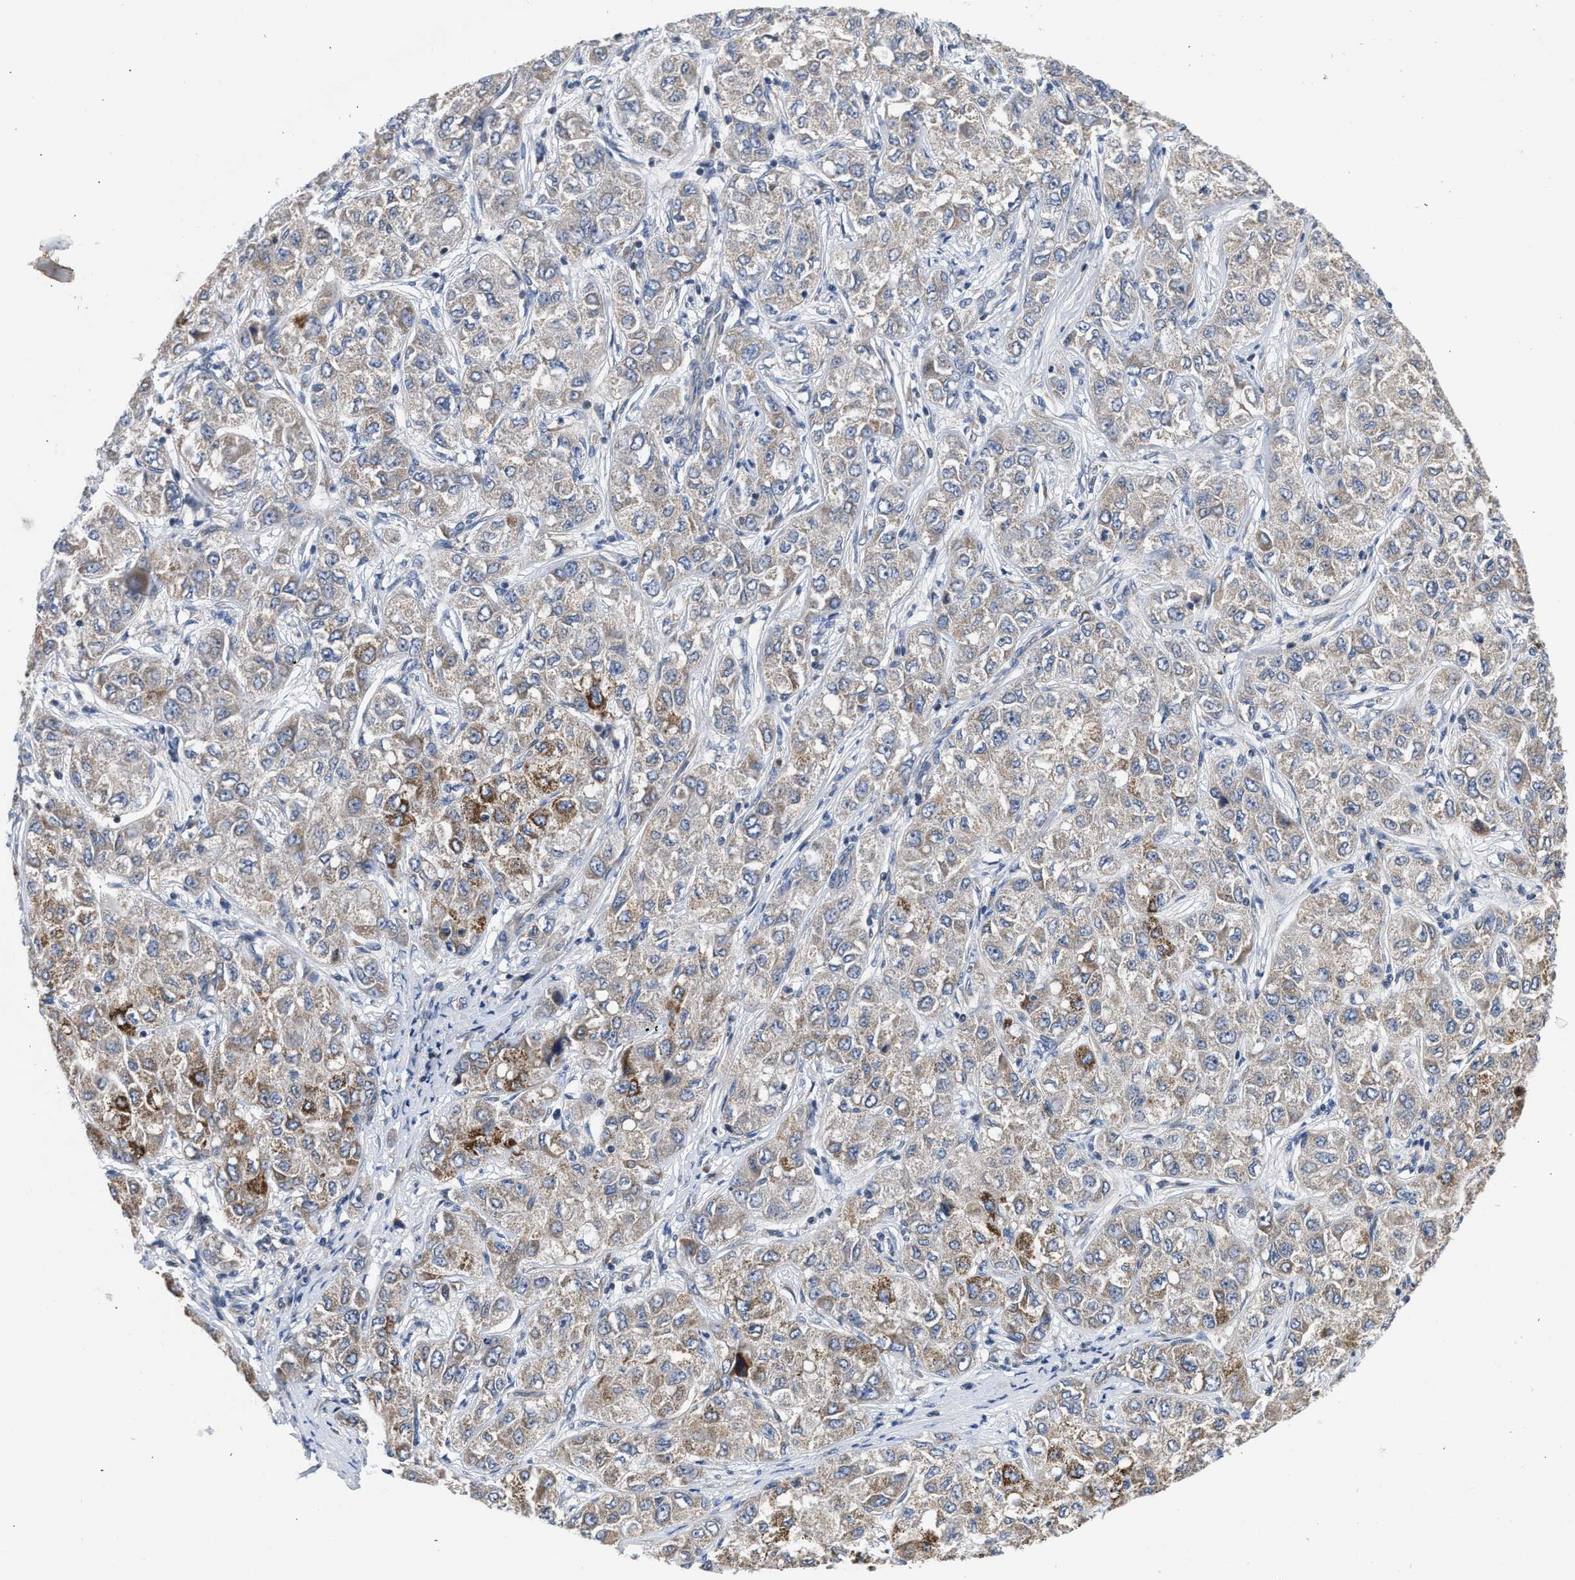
{"staining": {"intensity": "strong", "quantity": "25%-75%", "location": "cytoplasmic/membranous"}, "tissue": "liver cancer", "cell_type": "Tumor cells", "image_type": "cancer", "snomed": [{"axis": "morphology", "description": "Carcinoma, Hepatocellular, NOS"}, {"axis": "topography", "description": "Liver"}], "caption": "An image of hepatocellular carcinoma (liver) stained for a protein exhibits strong cytoplasmic/membranous brown staining in tumor cells.", "gene": "PIM1", "patient": {"sex": "male", "age": 80}}